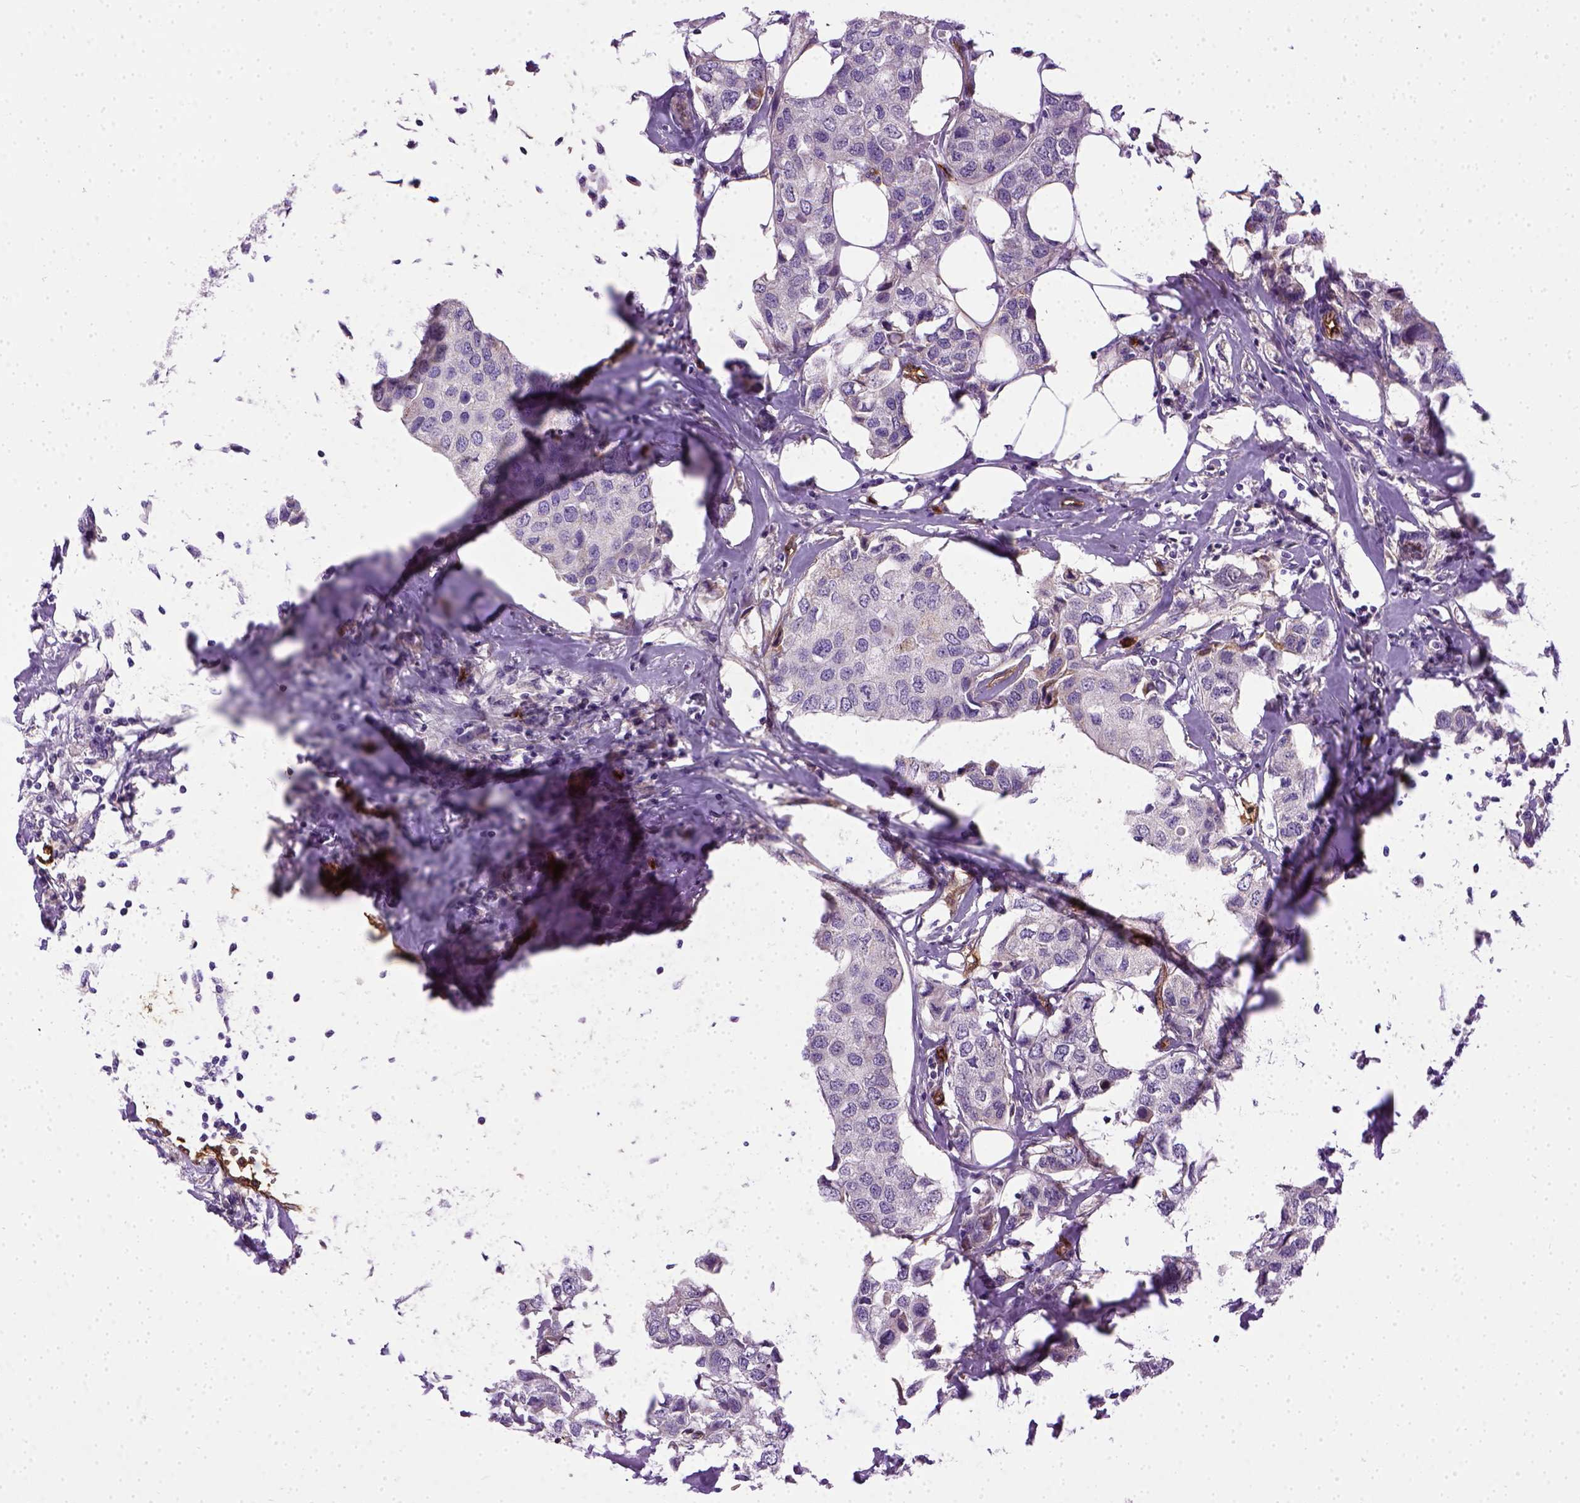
{"staining": {"intensity": "negative", "quantity": "none", "location": "none"}, "tissue": "breast cancer", "cell_type": "Tumor cells", "image_type": "cancer", "snomed": [{"axis": "morphology", "description": "Duct carcinoma"}, {"axis": "topography", "description": "Breast"}], "caption": "An image of breast invasive ductal carcinoma stained for a protein demonstrates no brown staining in tumor cells.", "gene": "ENG", "patient": {"sex": "female", "age": 80}}